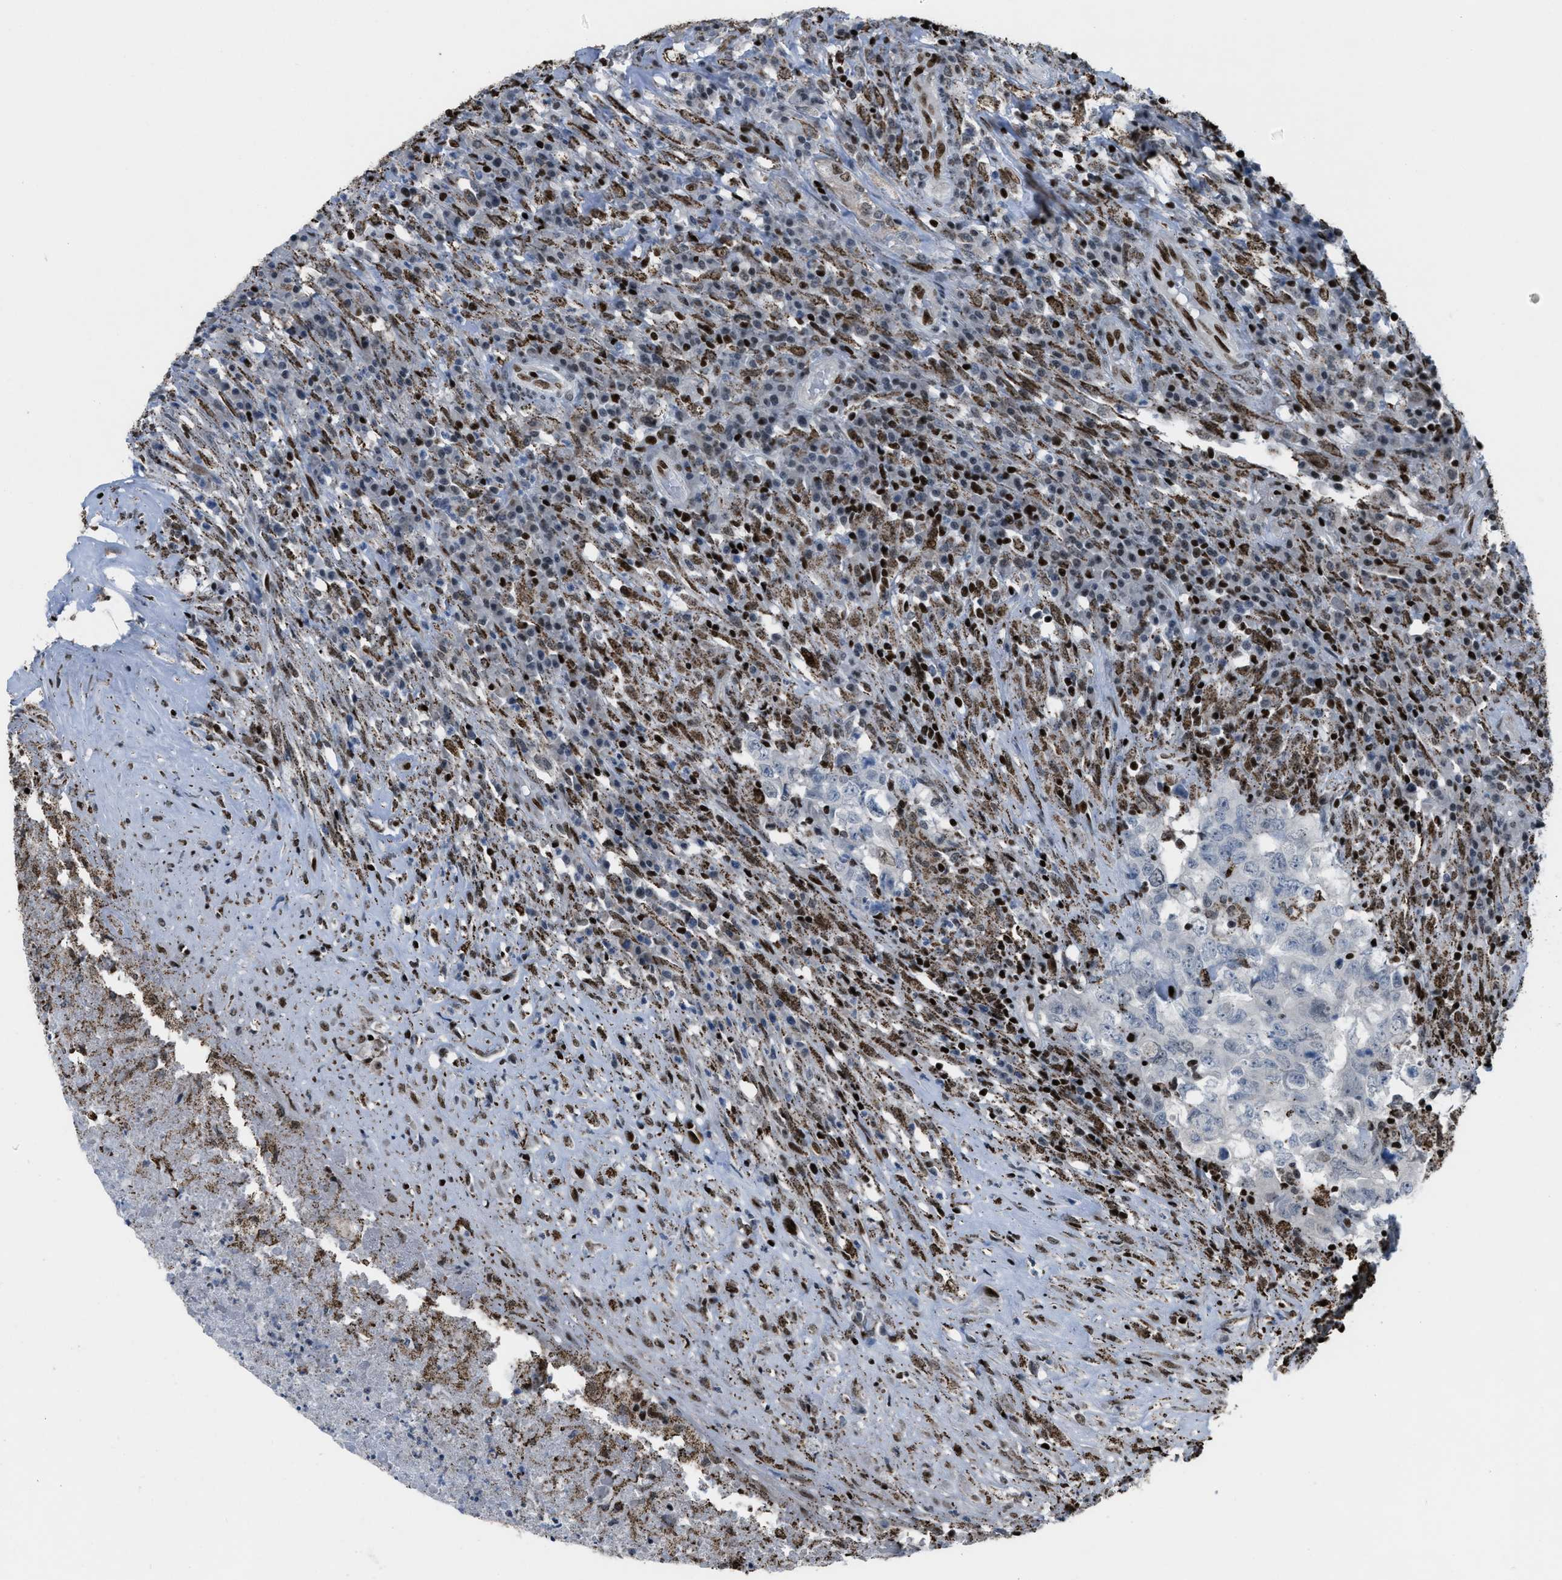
{"staining": {"intensity": "negative", "quantity": "none", "location": "none"}, "tissue": "testis cancer", "cell_type": "Tumor cells", "image_type": "cancer", "snomed": [{"axis": "morphology", "description": "Necrosis, NOS"}, {"axis": "morphology", "description": "Carcinoma, Embryonal, NOS"}, {"axis": "topography", "description": "Testis"}], "caption": "High power microscopy micrograph of an immunohistochemistry histopathology image of testis cancer (embryonal carcinoma), revealing no significant staining in tumor cells.", "gene": "SLFN5", "patient": {"sex": "male", "age": 19}}